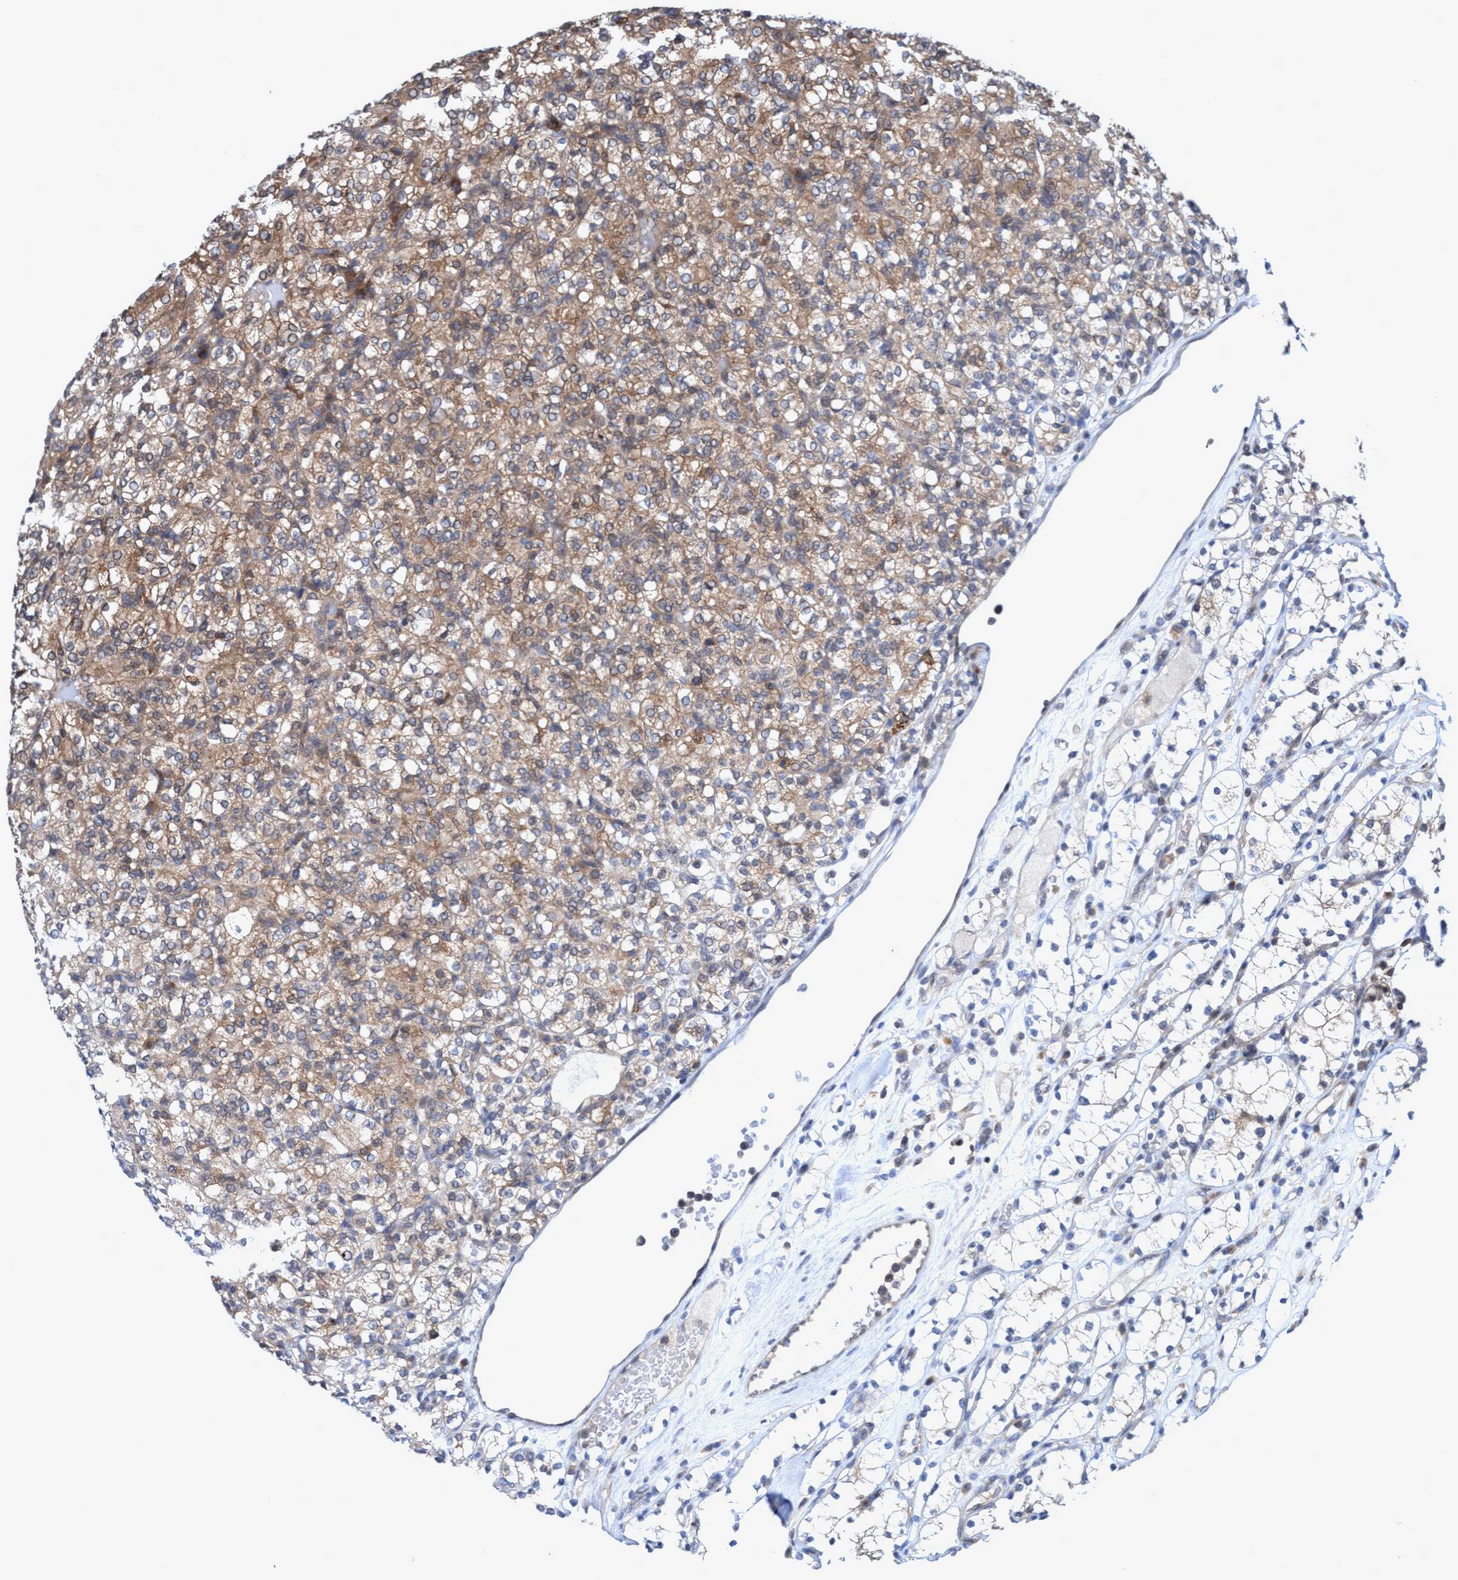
{"staining": {"intensity": "moderate", "quantity": ">75%", "location": "cytoplasmic/membranous"}, "tissue": "renal cancer", "cell_type": "Tumor cells", "image_type": "cancer", "snomed": [{"axis": "morphology", "description": "Adenocarcinoma, NOS"}, {"axis": "topography", "description": "Kidney"}], "caption": "A micrograph of renal cancer (adenocarcinoma) stained for a protein reveals moderate cytoplasmic/membranous brown staining in tumor cells.", "gene": "GLOD4", "patient": {"sex": "male", "age": 77}}